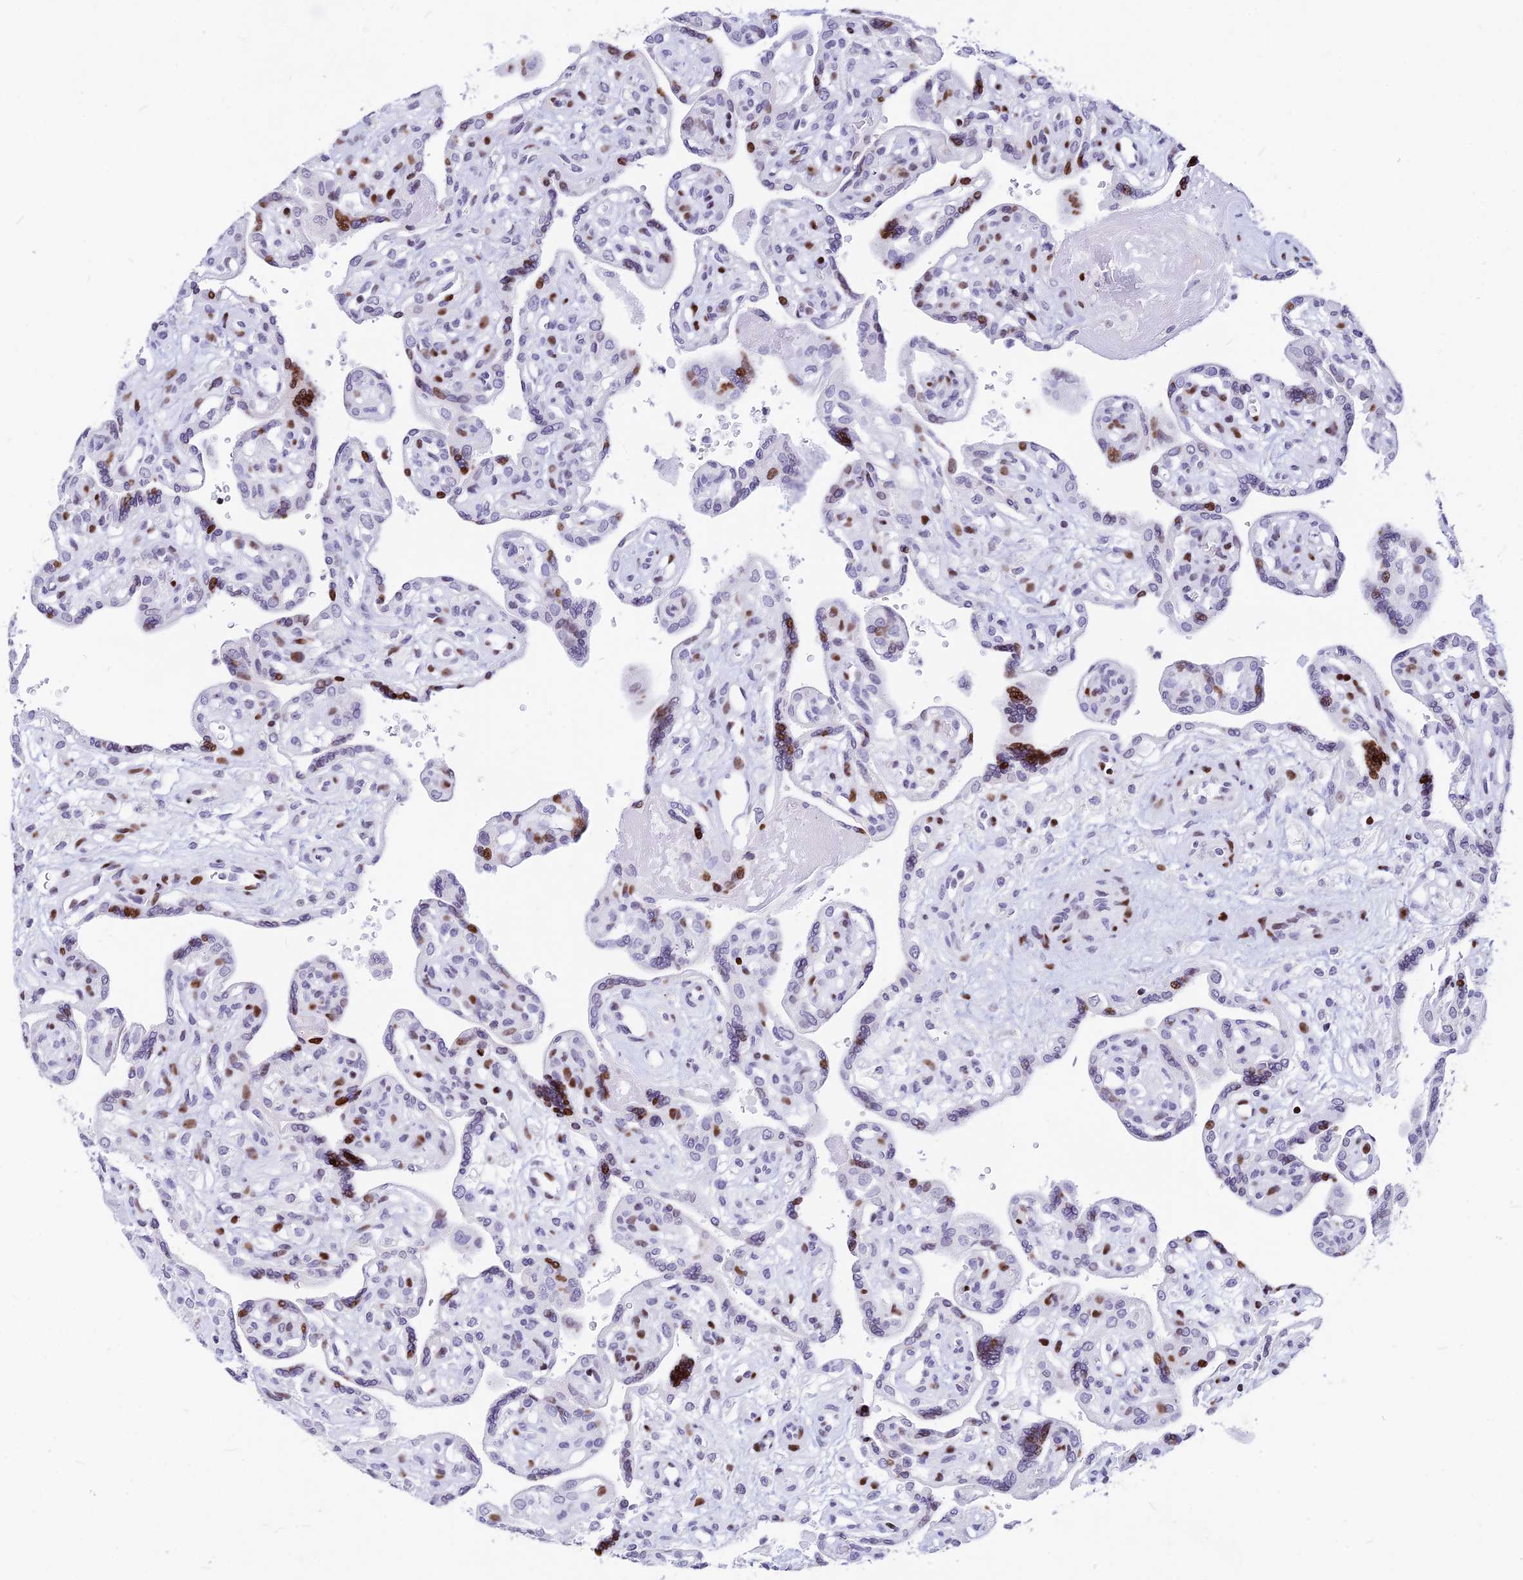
{"staining": {"intensity": "strong", "quantity": "25%-75%", "location": "nuclear"}, "tissue": "placenta", "cell_type": "Trophoblastic cells", "image_type": "normal", "snomed": [{"axis": "morphology", "description": "Normal tissue, NOS"}, {"axis": "topography", "description": "Placenta"}], "caption": "Immunohistochemical staining of unremarkable human placenta exhibits strong nuclear protein staining in about 25%-75% of trophoblastic cells. (Brightfield microscopy of DAB IHC at high magnification).", "gene": "PRPS1", "patient": {"sex": "female", "age": 39}}